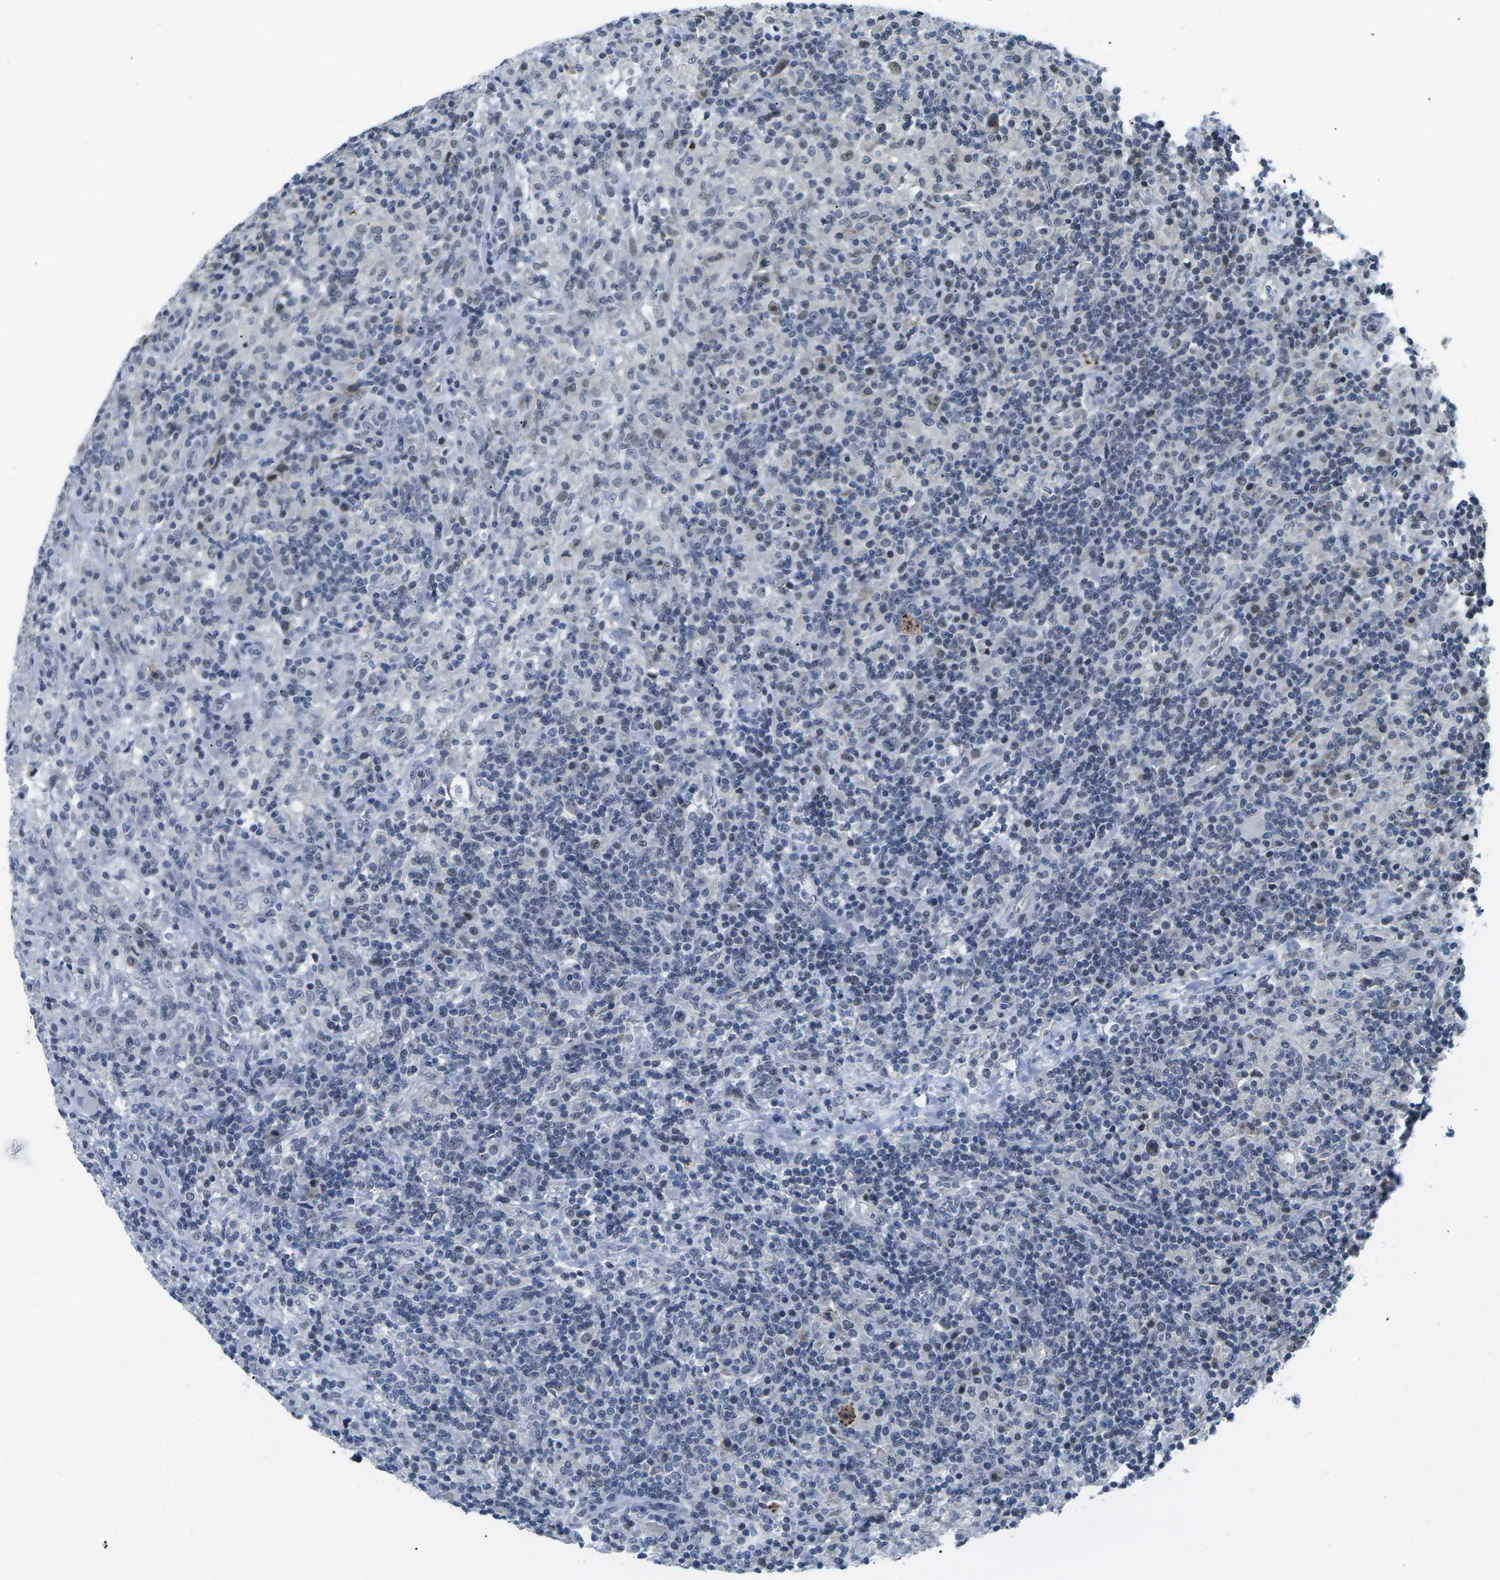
{"staining": {"intensity": "weak", "quantity": ">75%", "location": "nuclear"}, "tissue": "lymphoma", "cell_type": "Tumor cells", "image_type": "cancer", "snomed": [{"axis": "morphology", "description": "Hodgkin's disease, NOS"}, {"axis": "topography", "description": "Lymph node"}], "caption": "Hodgkin's disease stained for a protein displays weak nuclear positivity in tumor cells.", "gene": "NSRP1", "patient": {"sex": "male", "age": 70}}